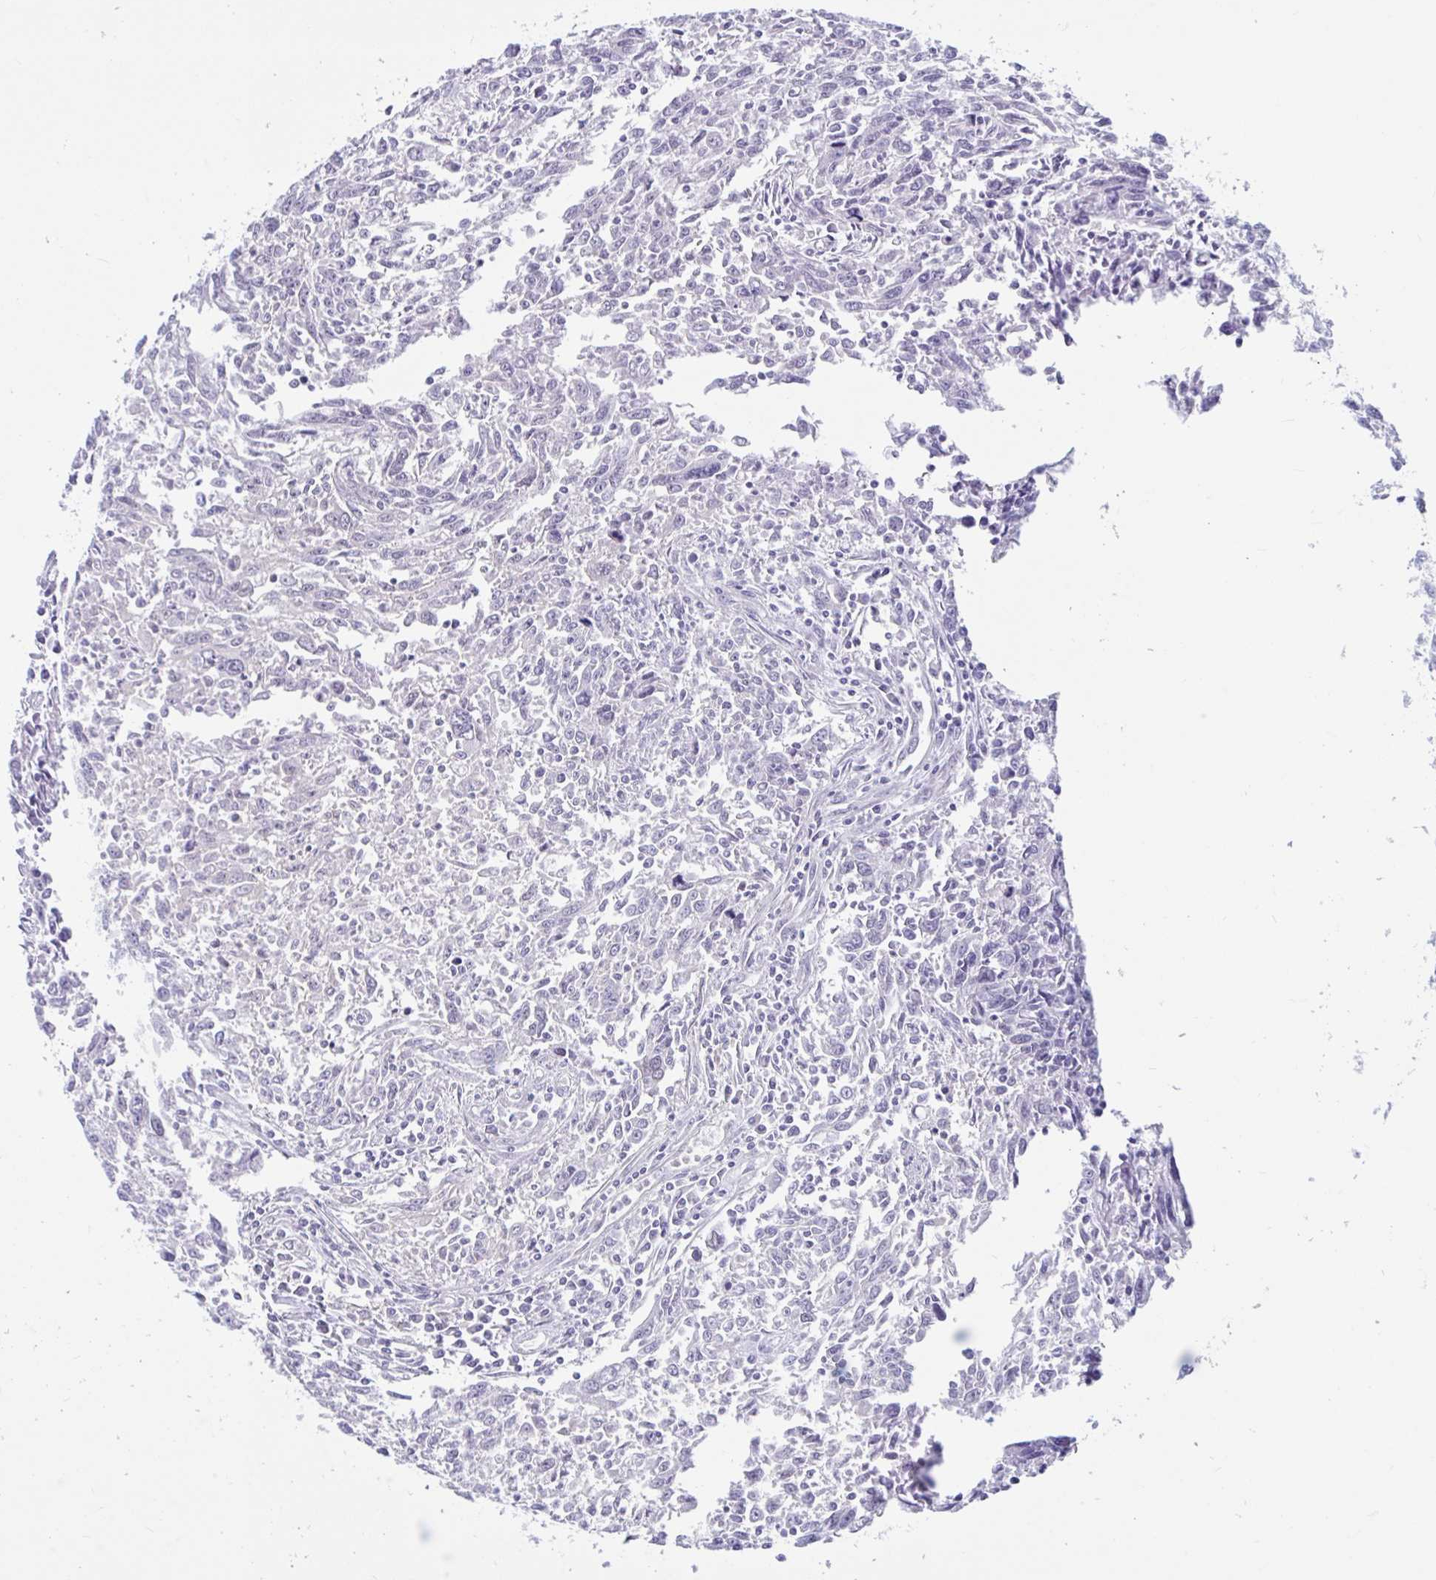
{"staining": {"intensity": "weak", "quantity": "<25%", "location": "nuclear"}, "tissue": "breast cancer", "cell_type": "Tumor cells", "image_type": "cancer", "snomed": [{"axis": "morphology", "description": "Duct carcinoma"}, {"axis": "topography", "description": "Breast"}], "caption": "A histopathology image of human intraductal carcinoma (breast) is negative for staining in tumor cells.", "gene": "TSN", "patient": {"sex": "female", "age": 50}}